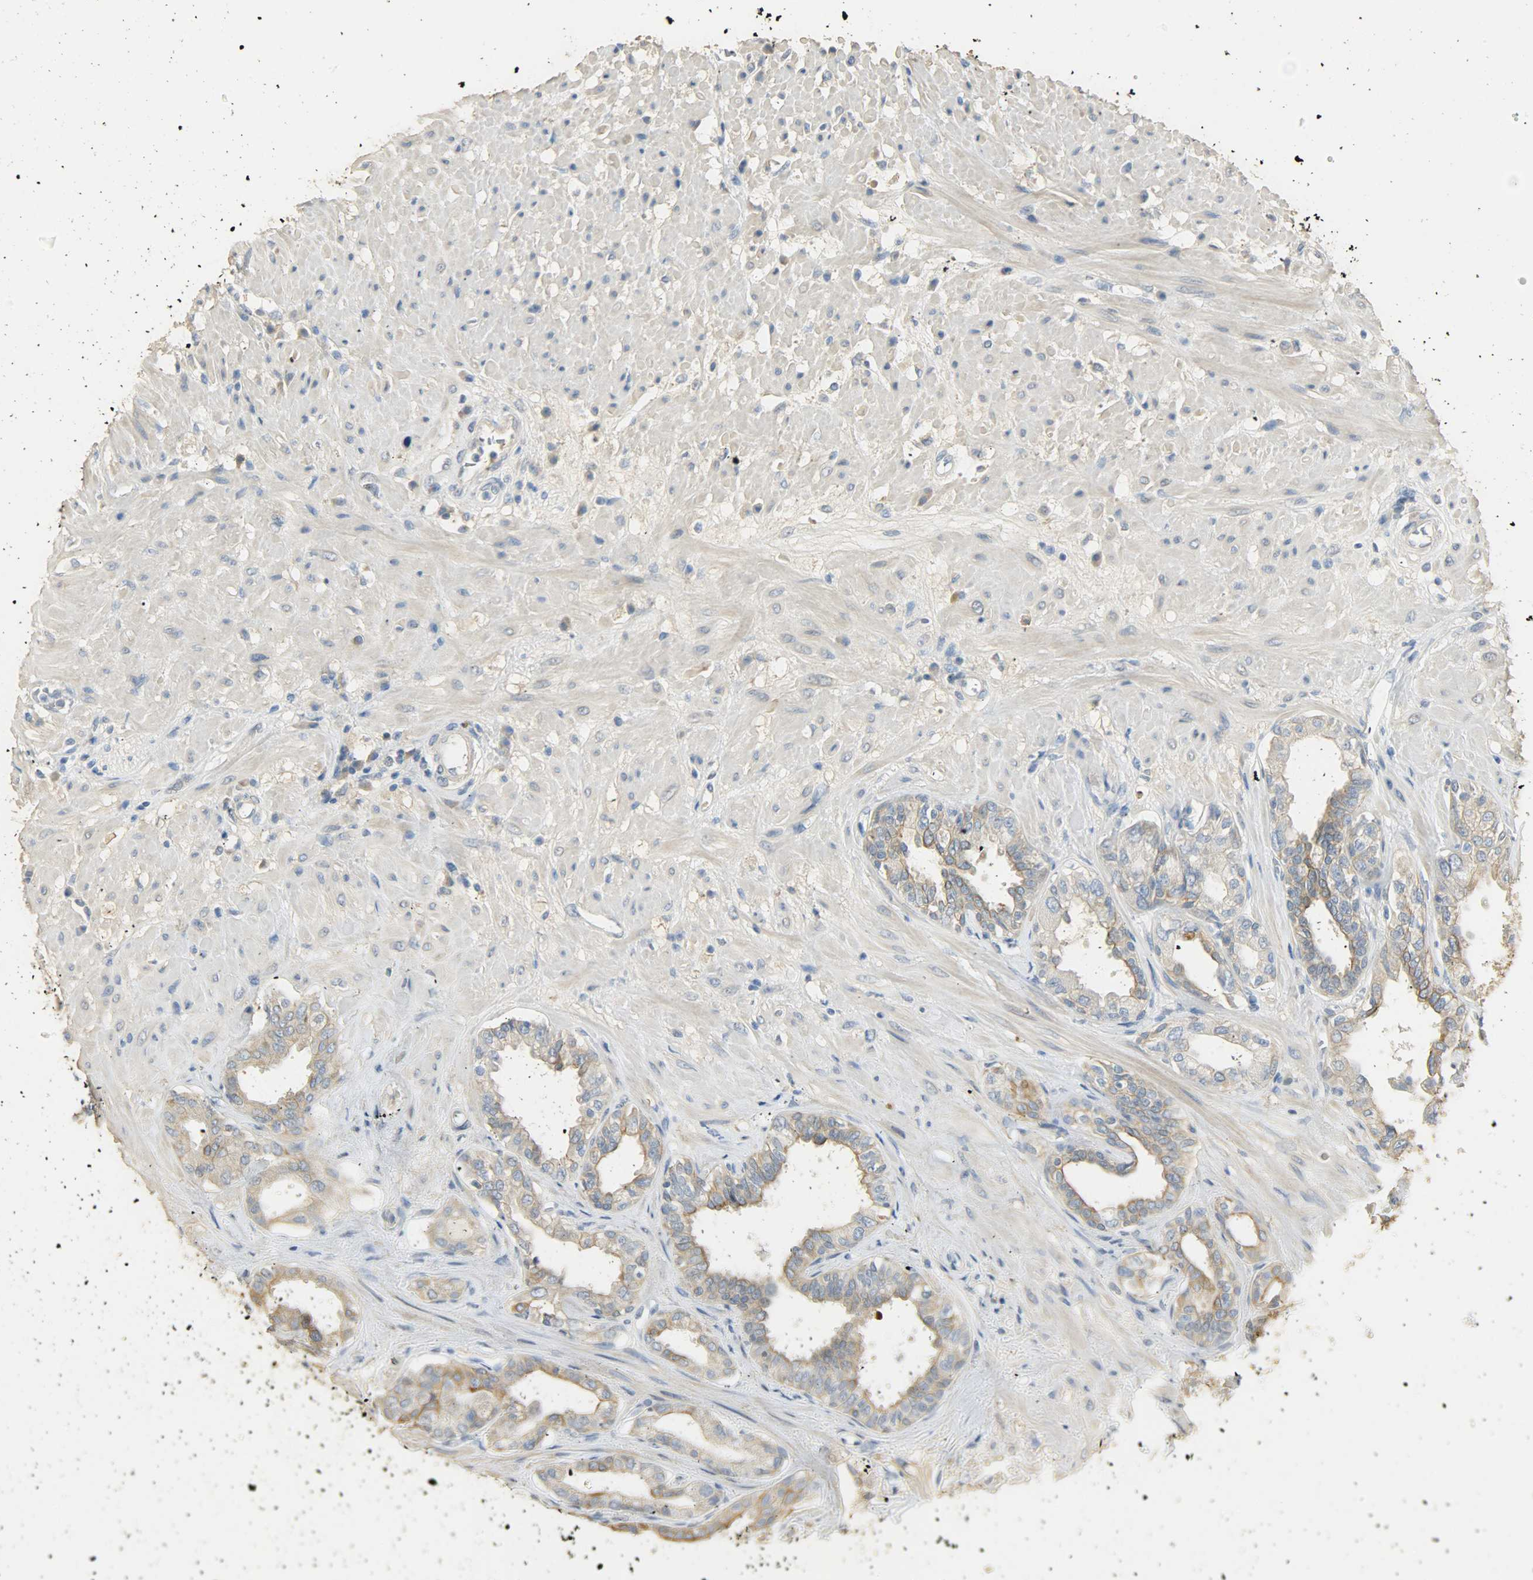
{"staining": {"intensity": "moderate", "quantity": ">75%", "location": "cytoplasmic/membranous"}, "tissue": "seminal vesicle", "cell_type": "Glandular cells", "image_type": "normal", "snomed": [{"axis": "morphology", "description": "Normal tissue, NOS"}, {"axis": "topography", "description": "Seminal veicle"}], "caption": "Benign seminal vesicle exhibits moderate cytoplasmic/membranous expression in approximately >75% of glandular cells.", "gene": "USP13", "patient": {"sex": "male", "age": 61}}